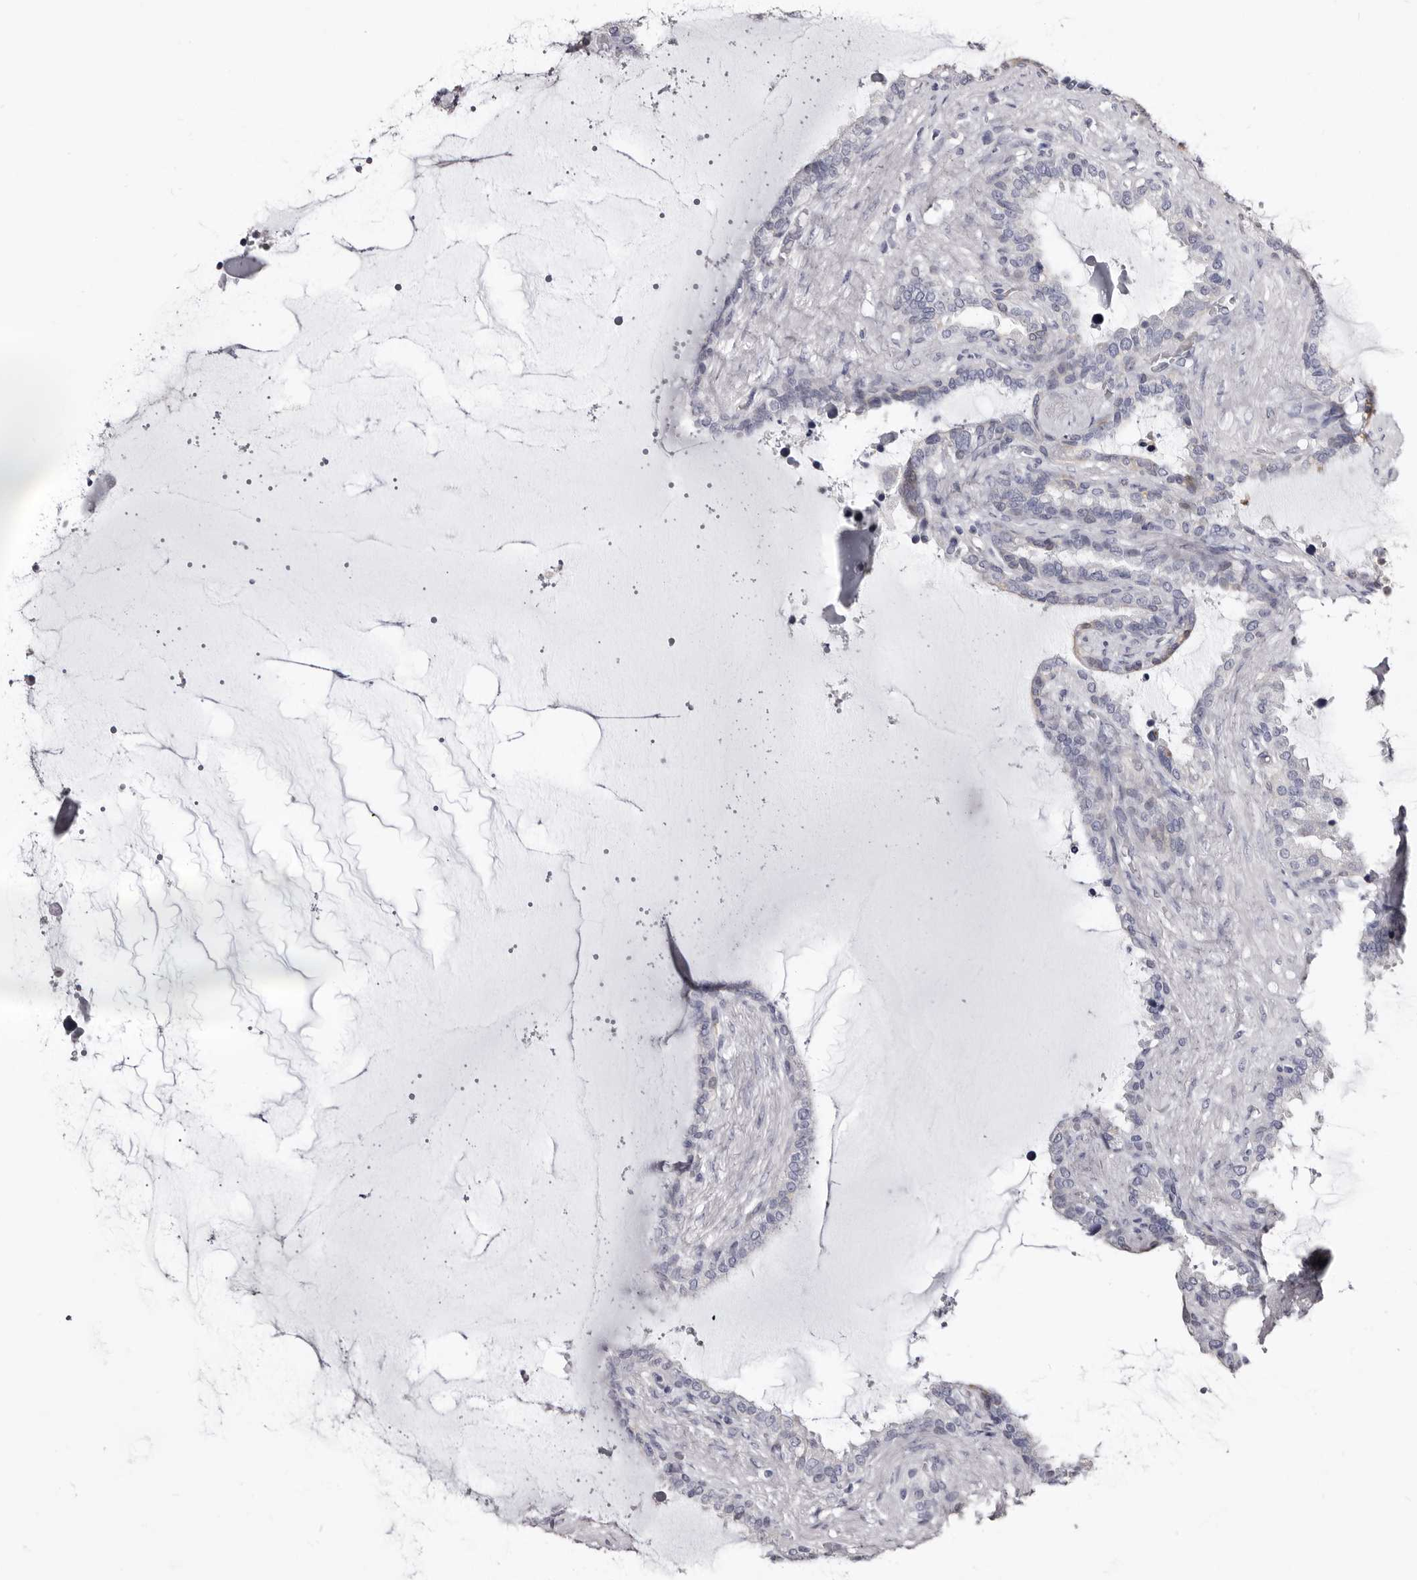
{"staining": {"intensity": "negative", "quantity": "none", "location": "none"}, "tissue": "seminal vesicle", "cell_type": "Glandular cells", "image_type": "normal", "snomed": [{"axis": "morphology", "description": "Normal tissue, NOS"}, {"axis": "topography", "description": "Seminal veicle"}], "caption": "The image reveals no significant expression in glandular cells of seminal vesicle.", "gene": "BPGM", "patient": {"sex": "male", "age": 46}}